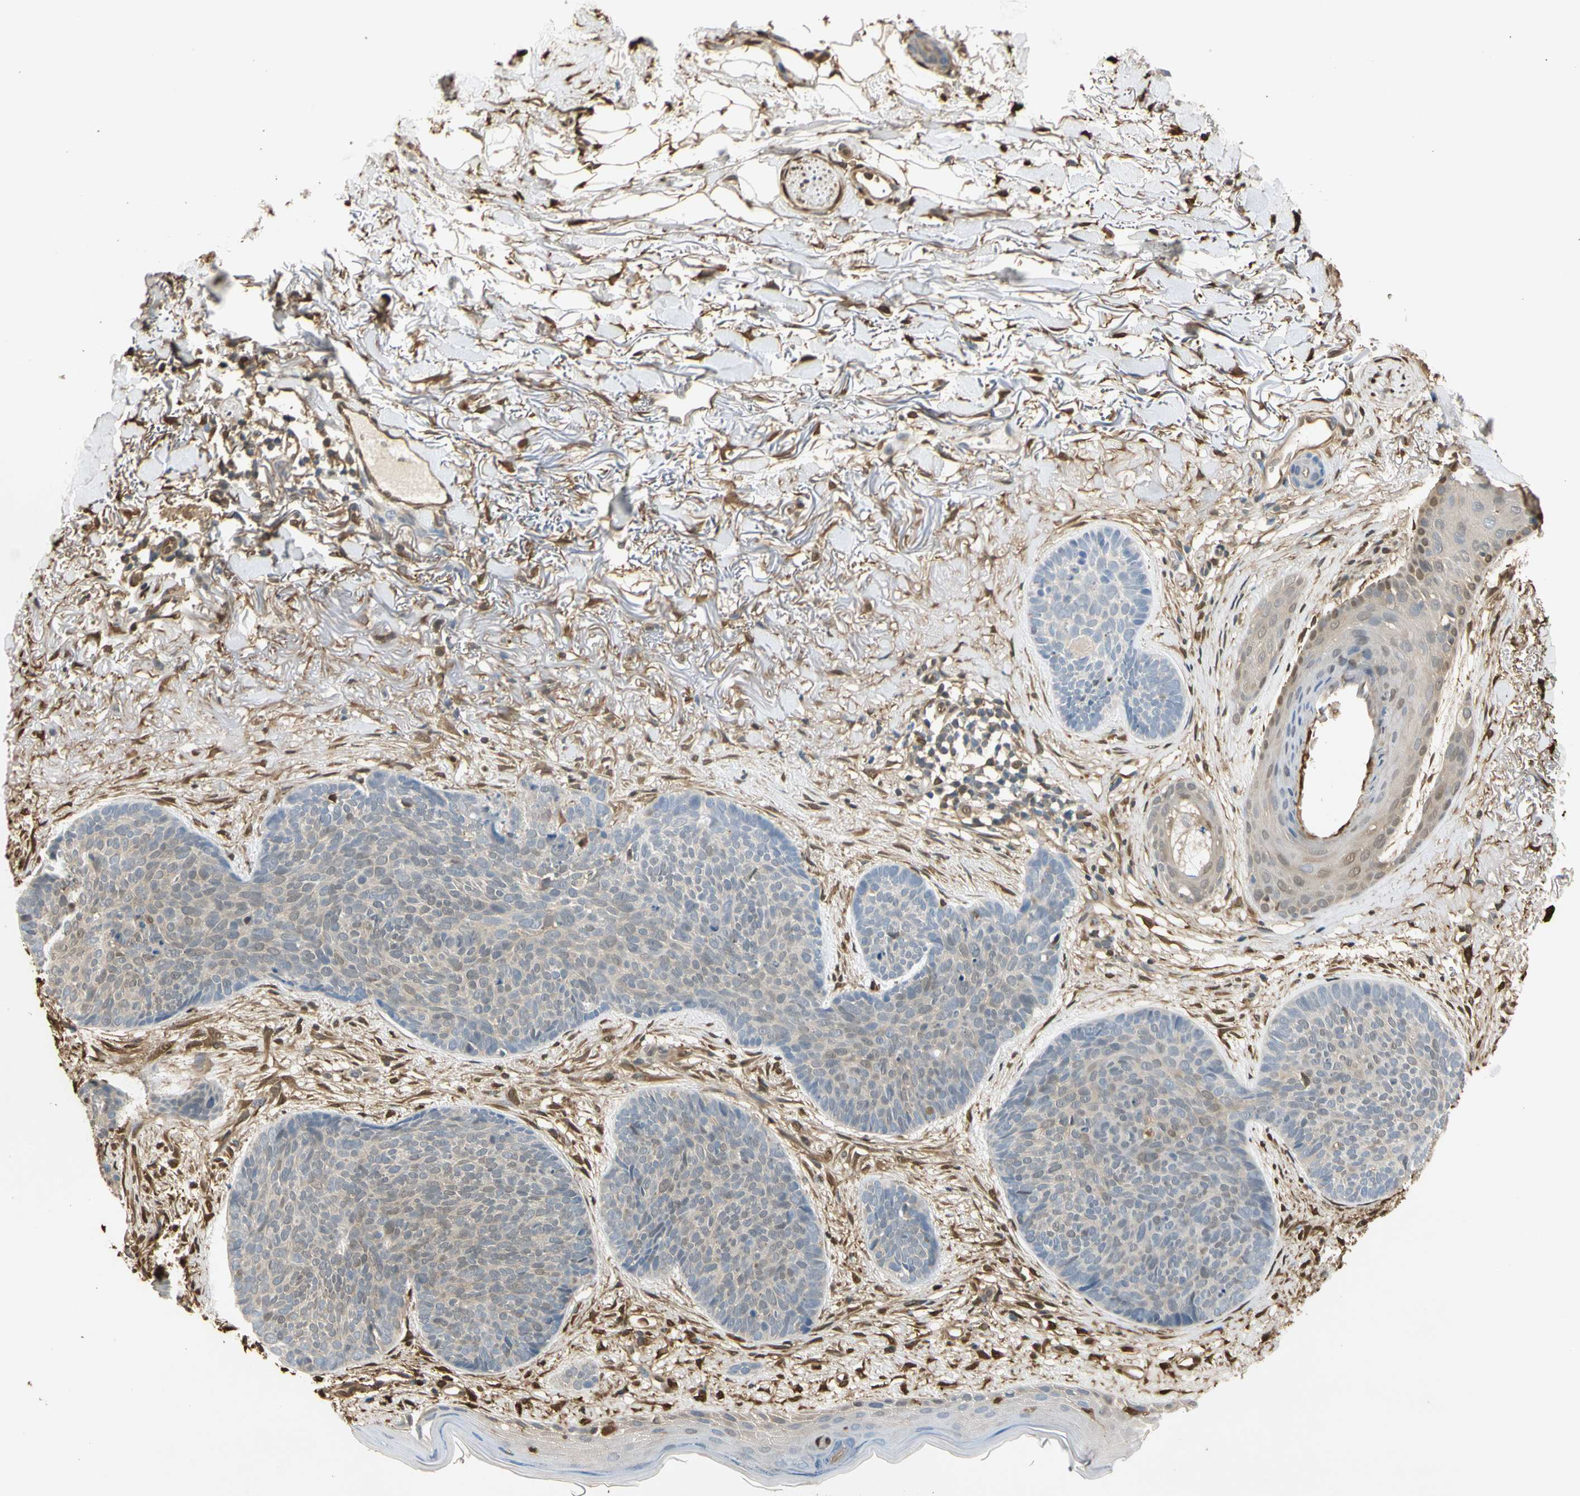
{"staining": {"intensity": "weak", "quantity": "25%-75%", "location": "cytoplasmic/membranous,nuclear"}, "tissue": "skin cancer", "cell_type": "Tumor cells", "image_type": "cancer", "snomed": [{"axis": "morphology", "description": "Normal tissue, NOS"}, {"axis": "morphology", "description": "Basal cell carcinoma"}, {"axis": "topography", "description": "Skin"}], "caption": "Skin basal cell carcinoma stained with a protein marker exhibits weak staining in tumor cells.", "gene": "S100A6", "patient": {"sex": "female", "age": 70}}